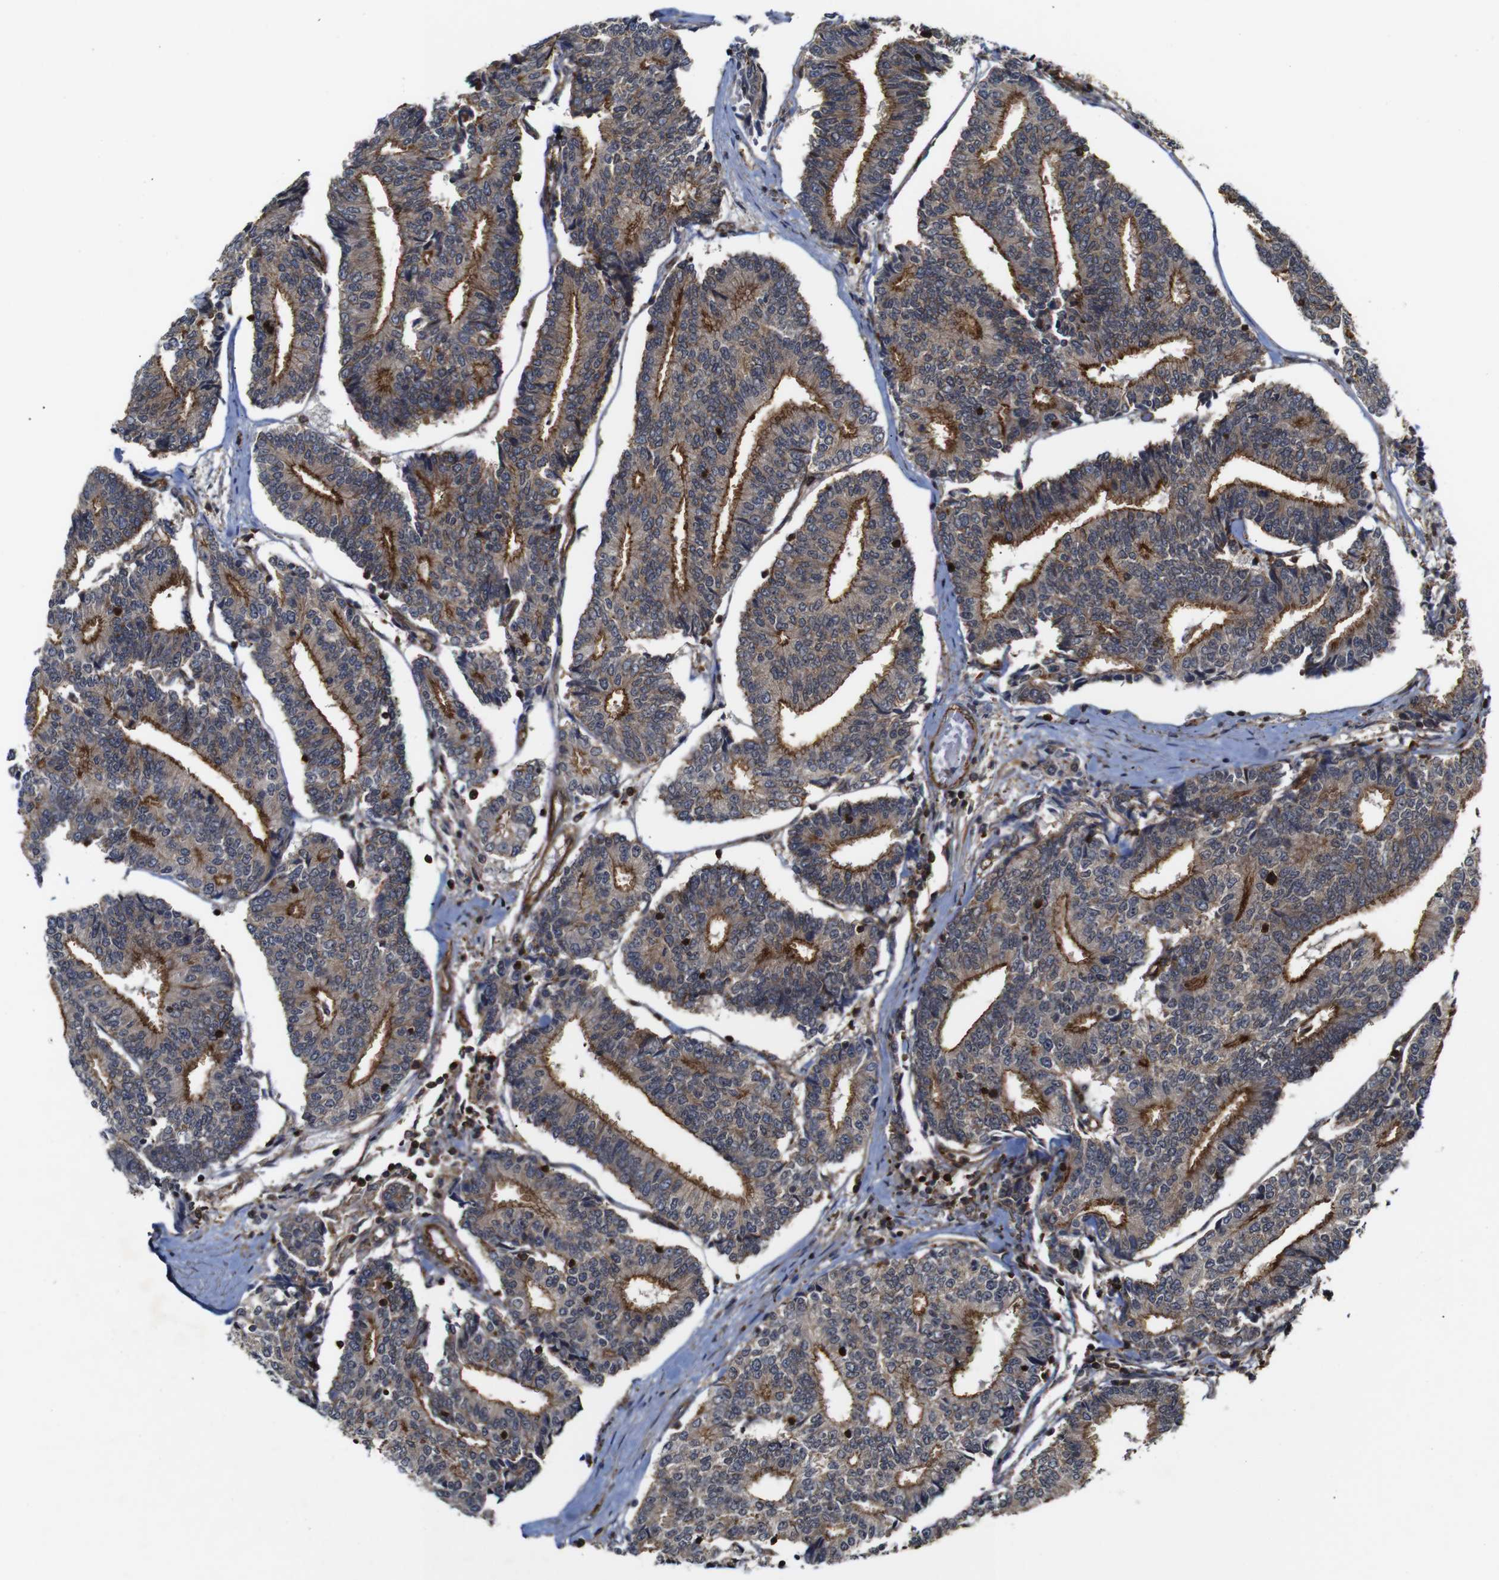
{"staining": {"intensity": "moderate", "quantity": ">75%", "location": "cytoplasmic/membranous"}, "tissue": "prostate cancer", "cell_type": "Tumor cells", "image_type": "cancer", "snomed": [{"axis": "morphology", "description": "Normal tissue, NOS"}, {"axis": "morphology", "description": "Adenocarcinoma, High grade"}, {"axis": "topography", "description": "Prostate"}, {"axis": "topography", "description": "Seminal veicle"}], "caption": "Immunohistochemistry (IHC) histopathology image of human prostate cancer stained for a protein (brown), which reveals medium levels of moderate cytoplasmic/membranous expression in approximately >75% of tumor cells.", "gene": "NANOS1", "patient": {"sex": "male", "age": 55}}